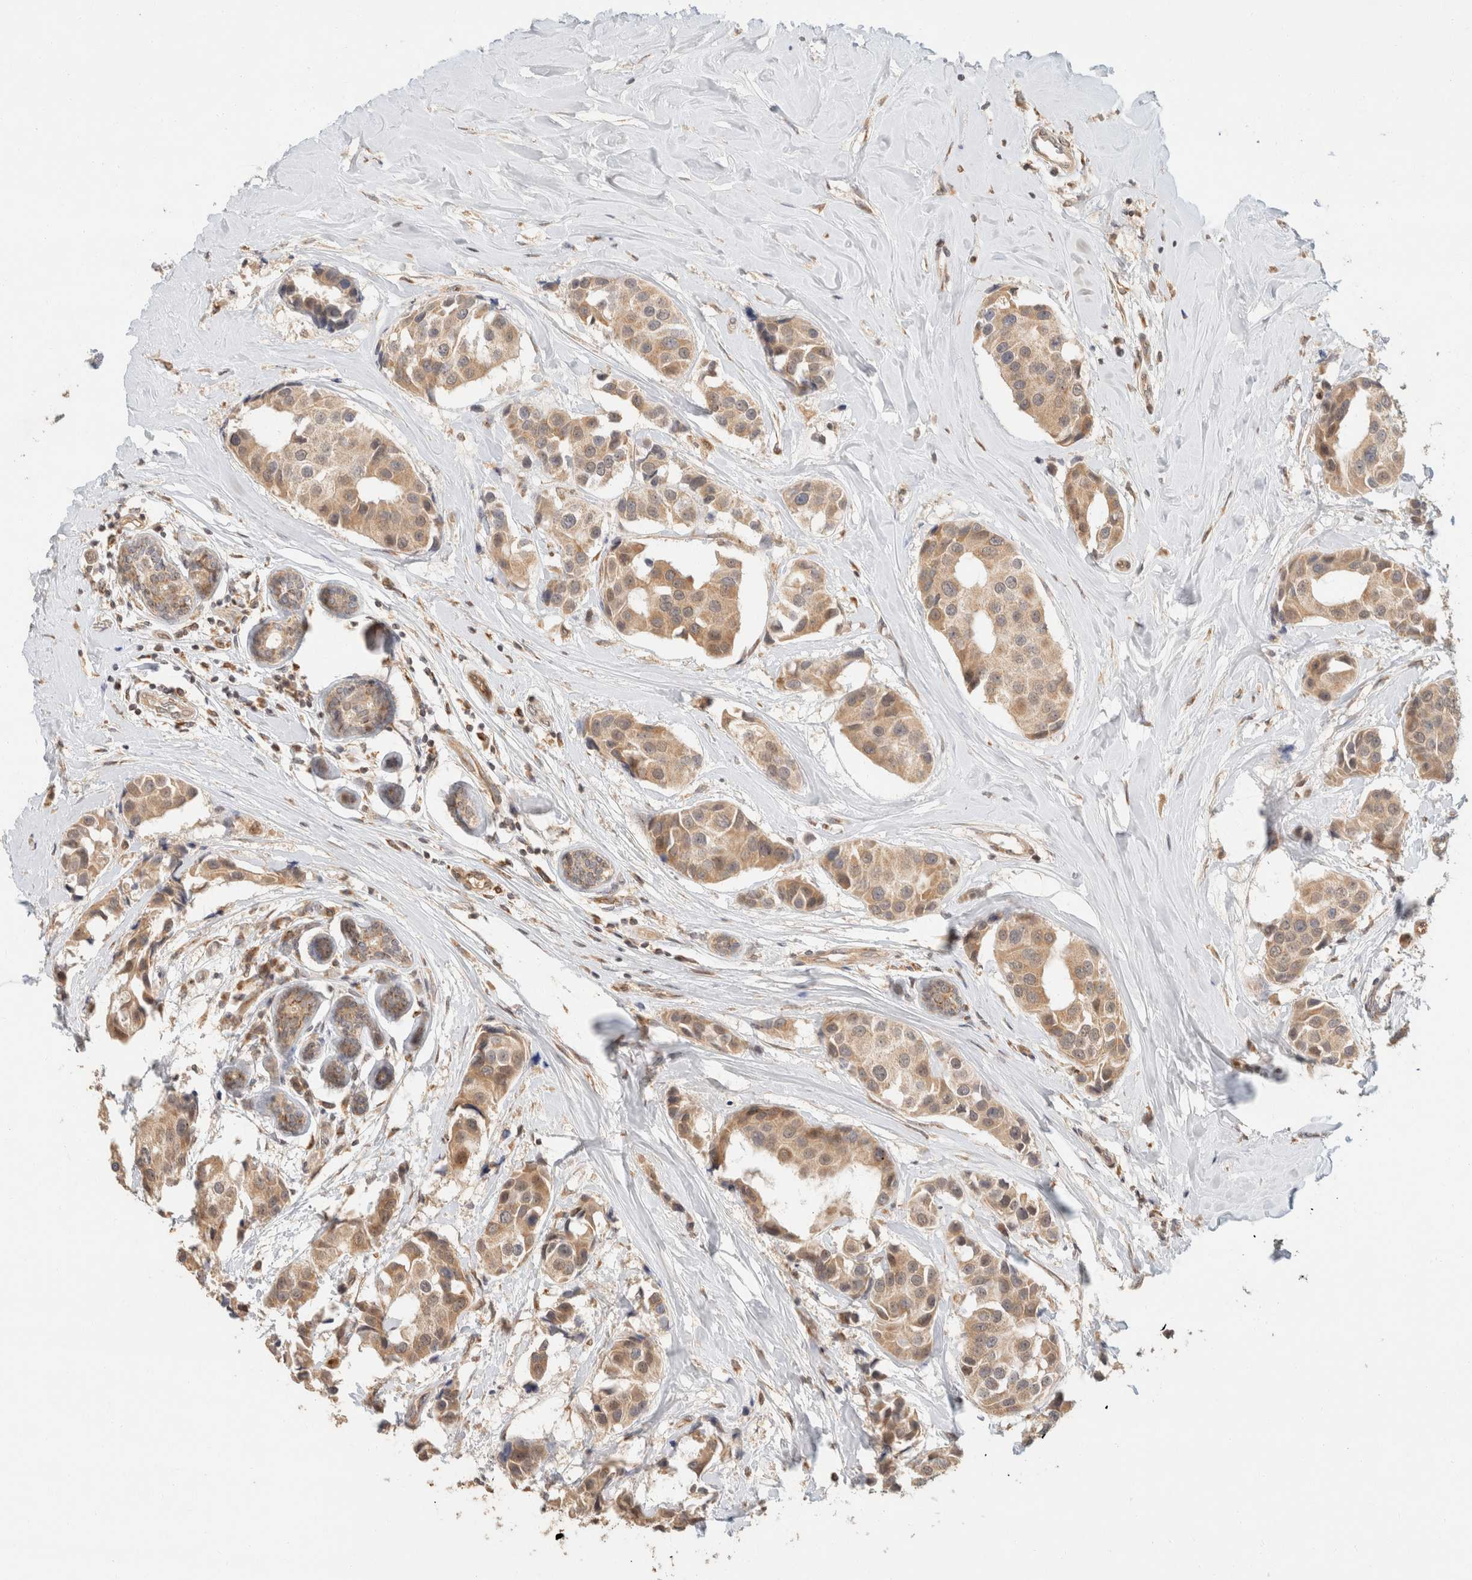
{"staining": {"intensity": "moderate", "quantity": ">75%", "location": "cytoplasmic/membranous"}, "tissue": "breast cancer", "cell_type": "Tumor cells", "image_type": "cancer", "snomed": [{"axis": "morphology", "description": "Normal tissue, NOS"}, {"axis": "morphology", "description": "Duct carcinoma"}, {"axis": "topography", "description": "Breast"}], "caption": "This micrograph reveals breast cancer stained with immunohistochemistry (IHC) to label a protein in brown. The cytoplasmic/membranous of tumor cells show moderate positivity for the protein. Nuclei are counter-stained blue.", "gene": "TACC1", "patient": {"sex": "female", "age": 39}}